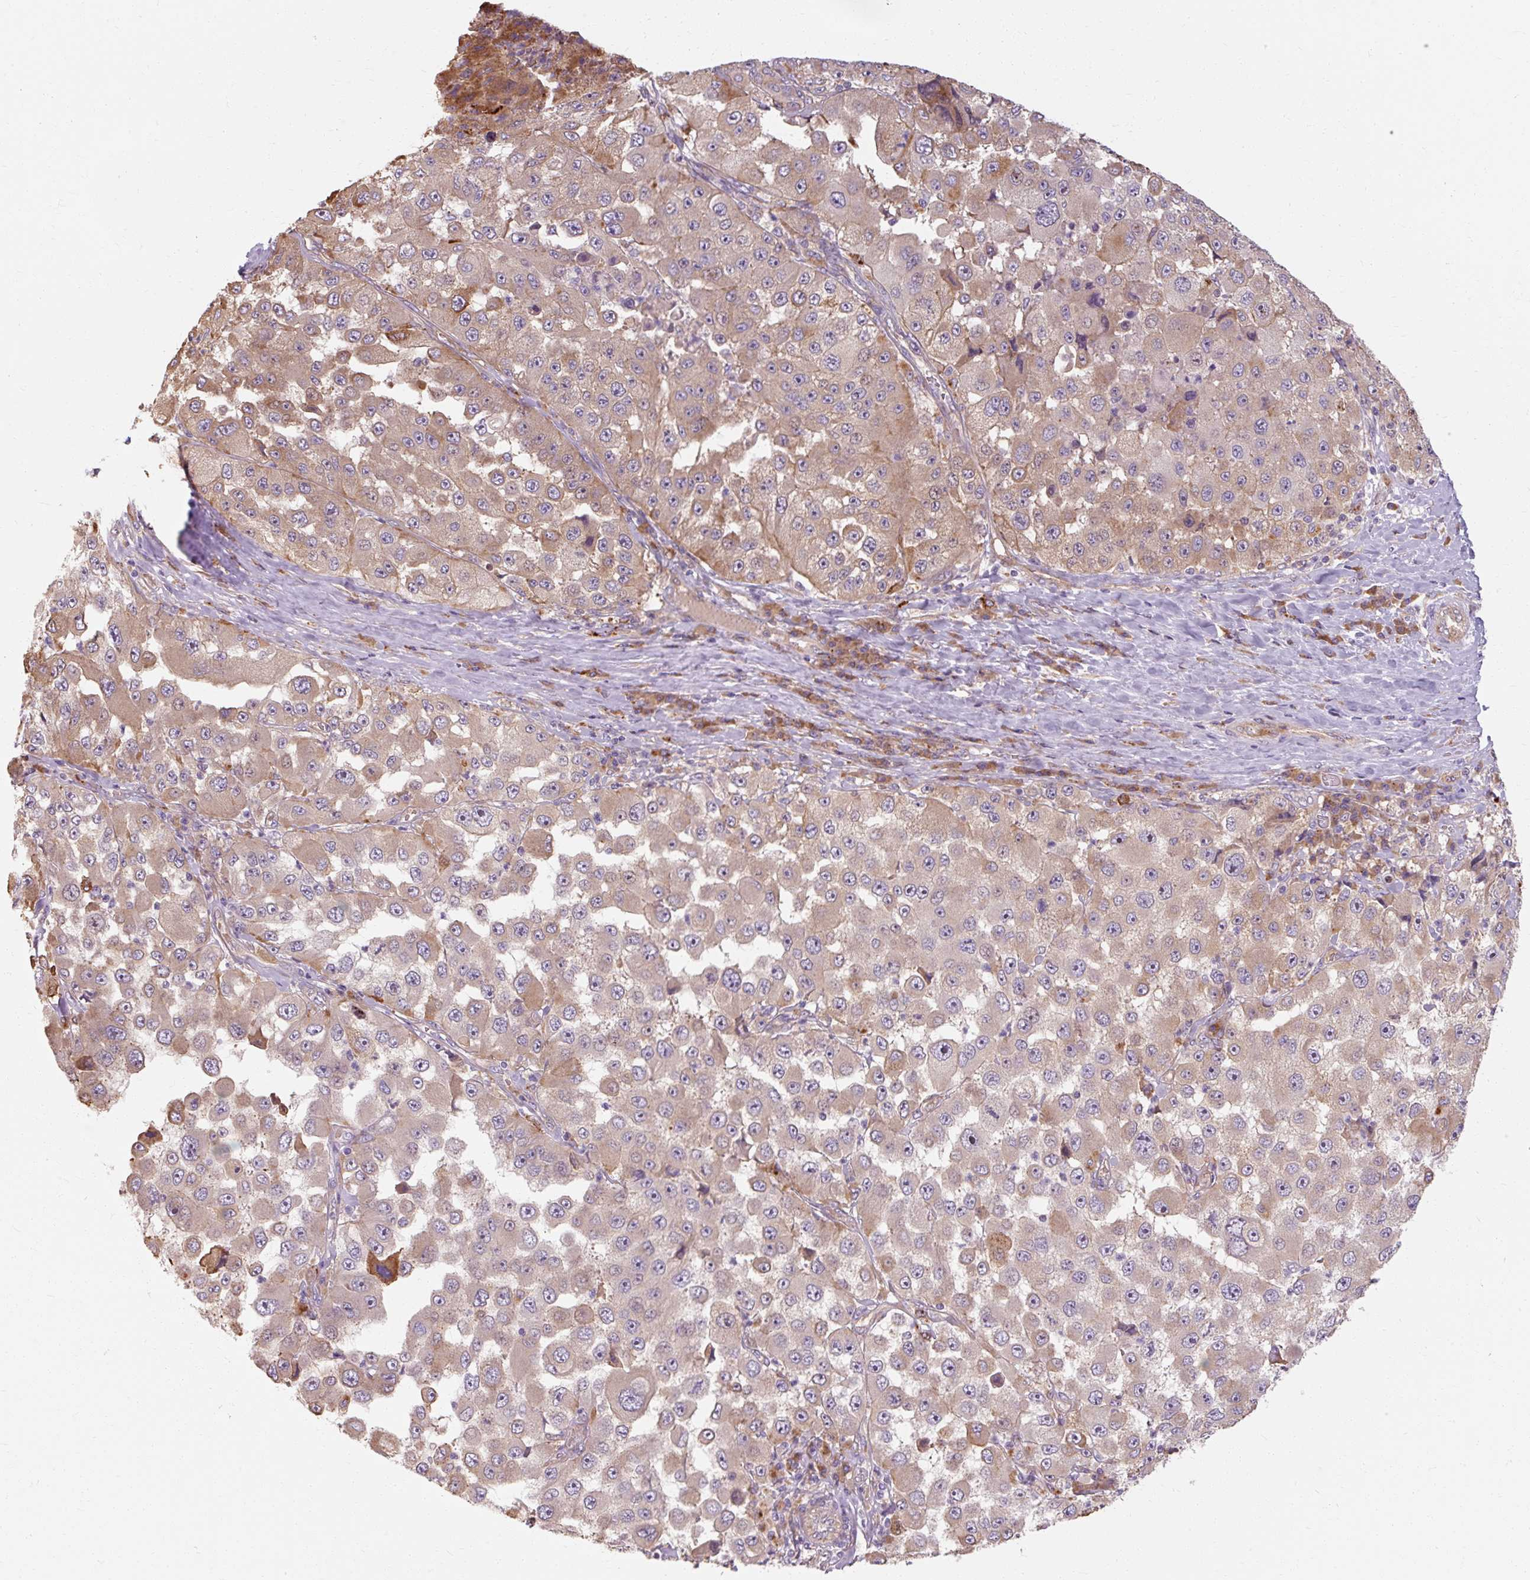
{"staining": {"intensity": "weak", "quantity": ">75%", "location": "cytoplasmic/membranous"}, "tissue": "melanoma", "cell_type": "Tumor cells", "image_type": "cancer", "snomed": [{"axis": "morphology", "description": "Malignant melanoma, Metastatic site"}, {"axis": "topography", "description": "Lymph node"}], "caption": "Tumor cells reveal weak cytoplasmic/membranous staining in about >75% of cells in malignant melanoma (metastatic site).", "gene": "TBC1D4", "patient": {"sex": "male", "age": 62}}